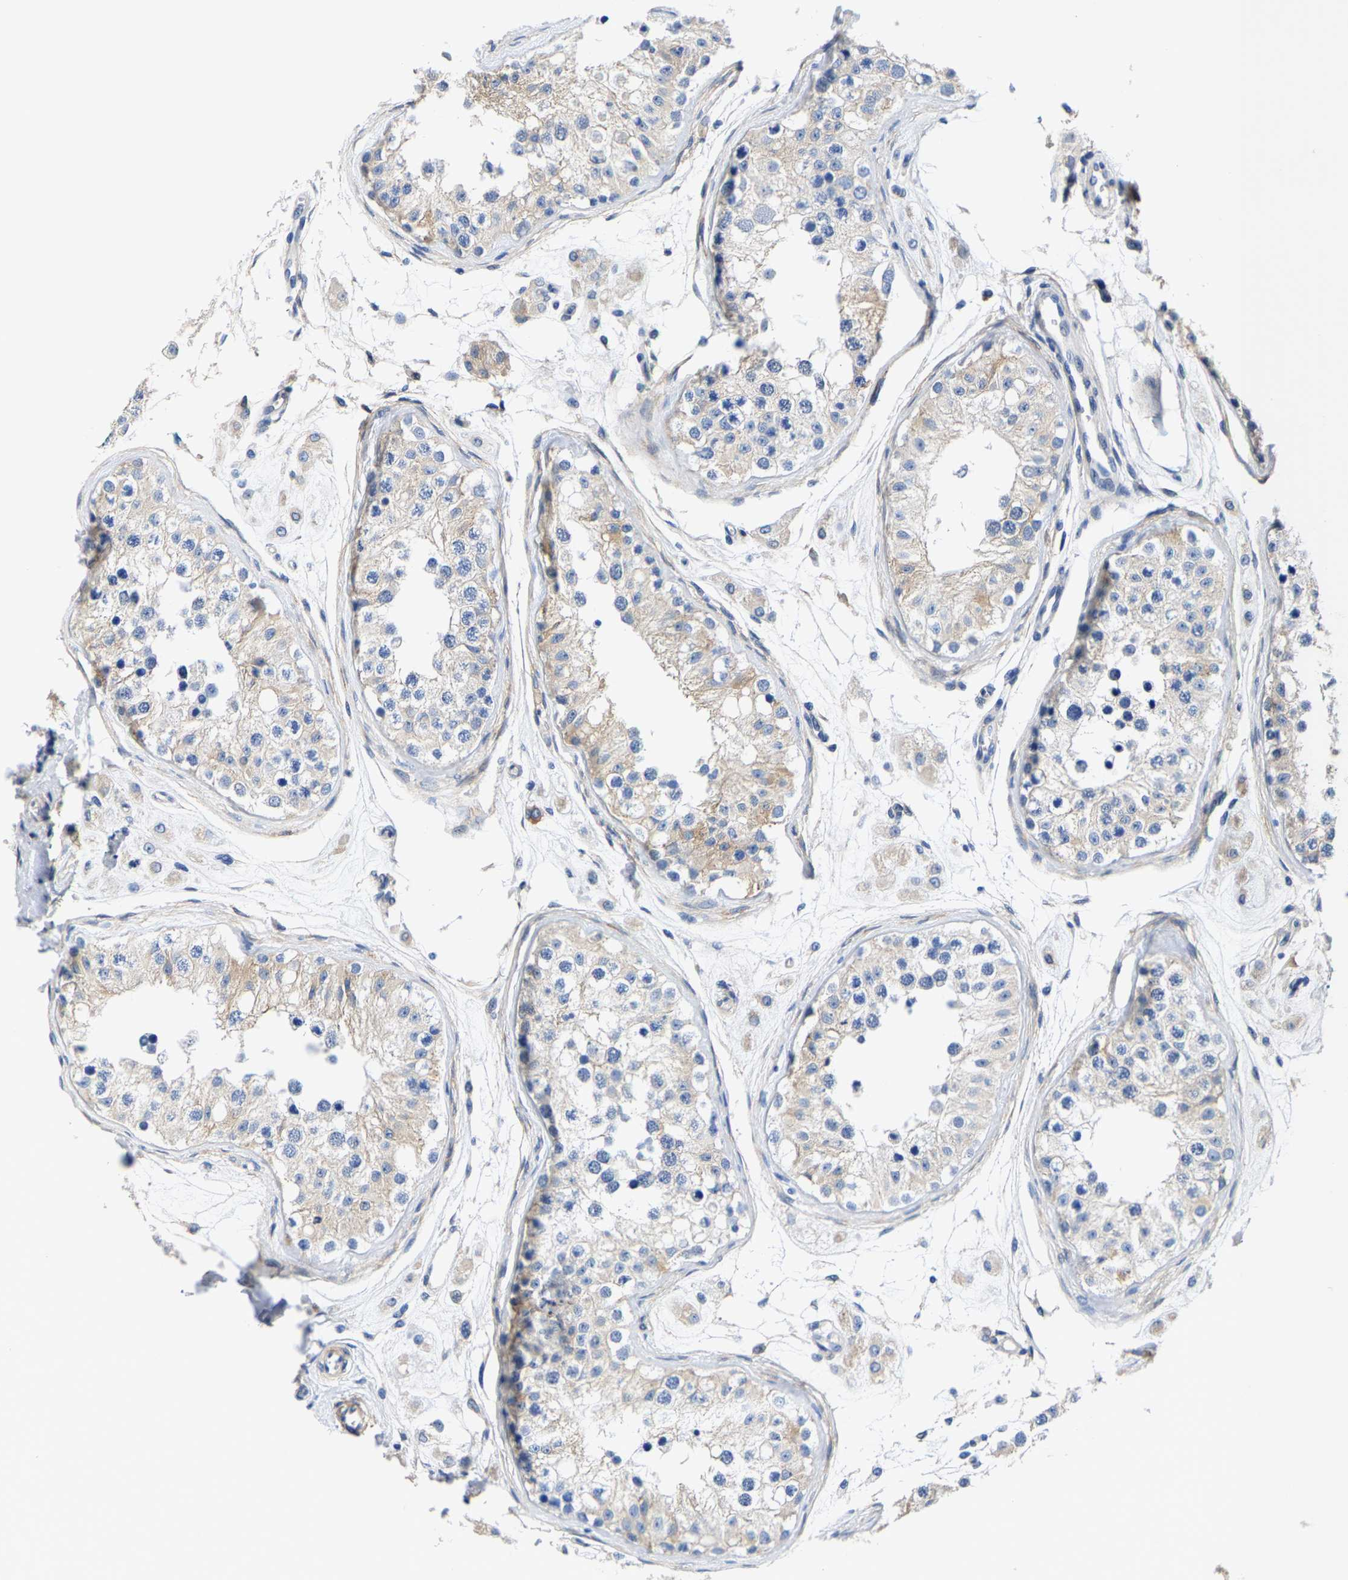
{"staining": {"intensity": "weak", "quantity": "<25%", "location": "cytoplasmic/membranous"}, "tissue": "testis", "cell_type": "Cells in seminiferous ducts", "image_type": "normal", "snomed": [{"axis": "morphology", "description": "Normal tissue, NOS"}, {"axis": "morphology", "description": "Adenocarcinoma, metastatic, NOS"}, {"axis": "topography", "description": "Testis"}], "caption": "High magnification brightfield microscopy of normal testis stained with DAB (brown) and counterstained with hematoxylin (blue): cells in seminiferous ducts show no significant staining. Brightfield microscopy of IHC stained with DAB (brown) and hematoxylin (blue), captured at high magnification.", "gene": "DSCAM", "patient": {"sex": "male", "age": 26}}